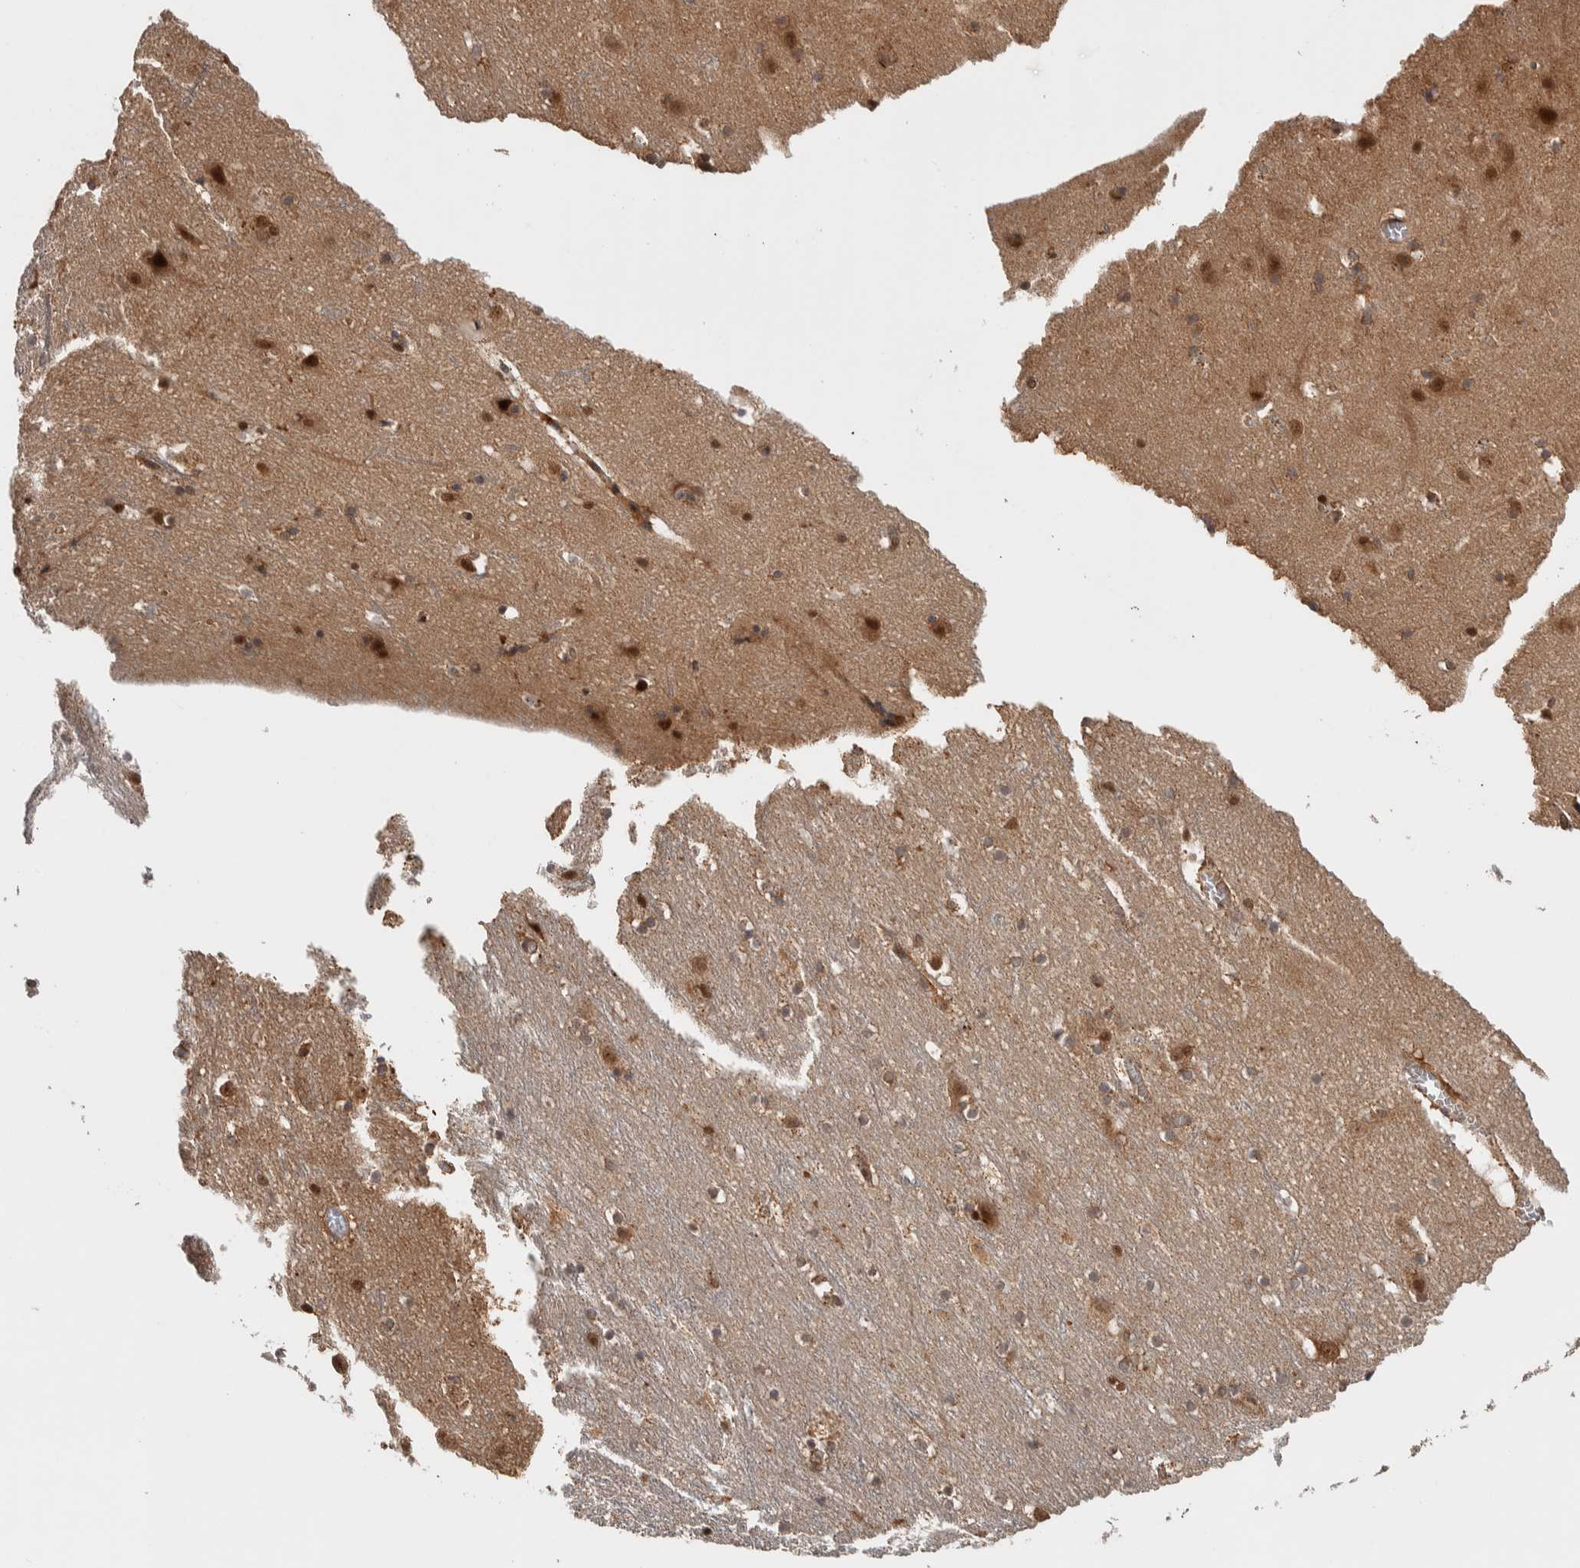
{"staining": {"intensity": "moderate", "quantity": ">75%", "location": "cytoplasmic/membranous,nuclear"}, "tissue": "cerebral cortex", "cell_type": "Endothelial cells", "image_type": "normal", "snomed": [{"axis": "morphology", "description": "Normal tissue, NOS"}, {"axis": "topography", "description": "Cerebral cortex"}], "caption": "Immunohistochemical staining of unremarkable human cerebral cortex reveals moderate cytoplasmic/membranous,nuclear protein positivity in approximately >75% of endothelial cells. Immunohistochemistry stains the protein in brown and the nuclei are stained blue.", "gene": "RPS6KA4", "patient": {"sex": "male", "age": 45}}